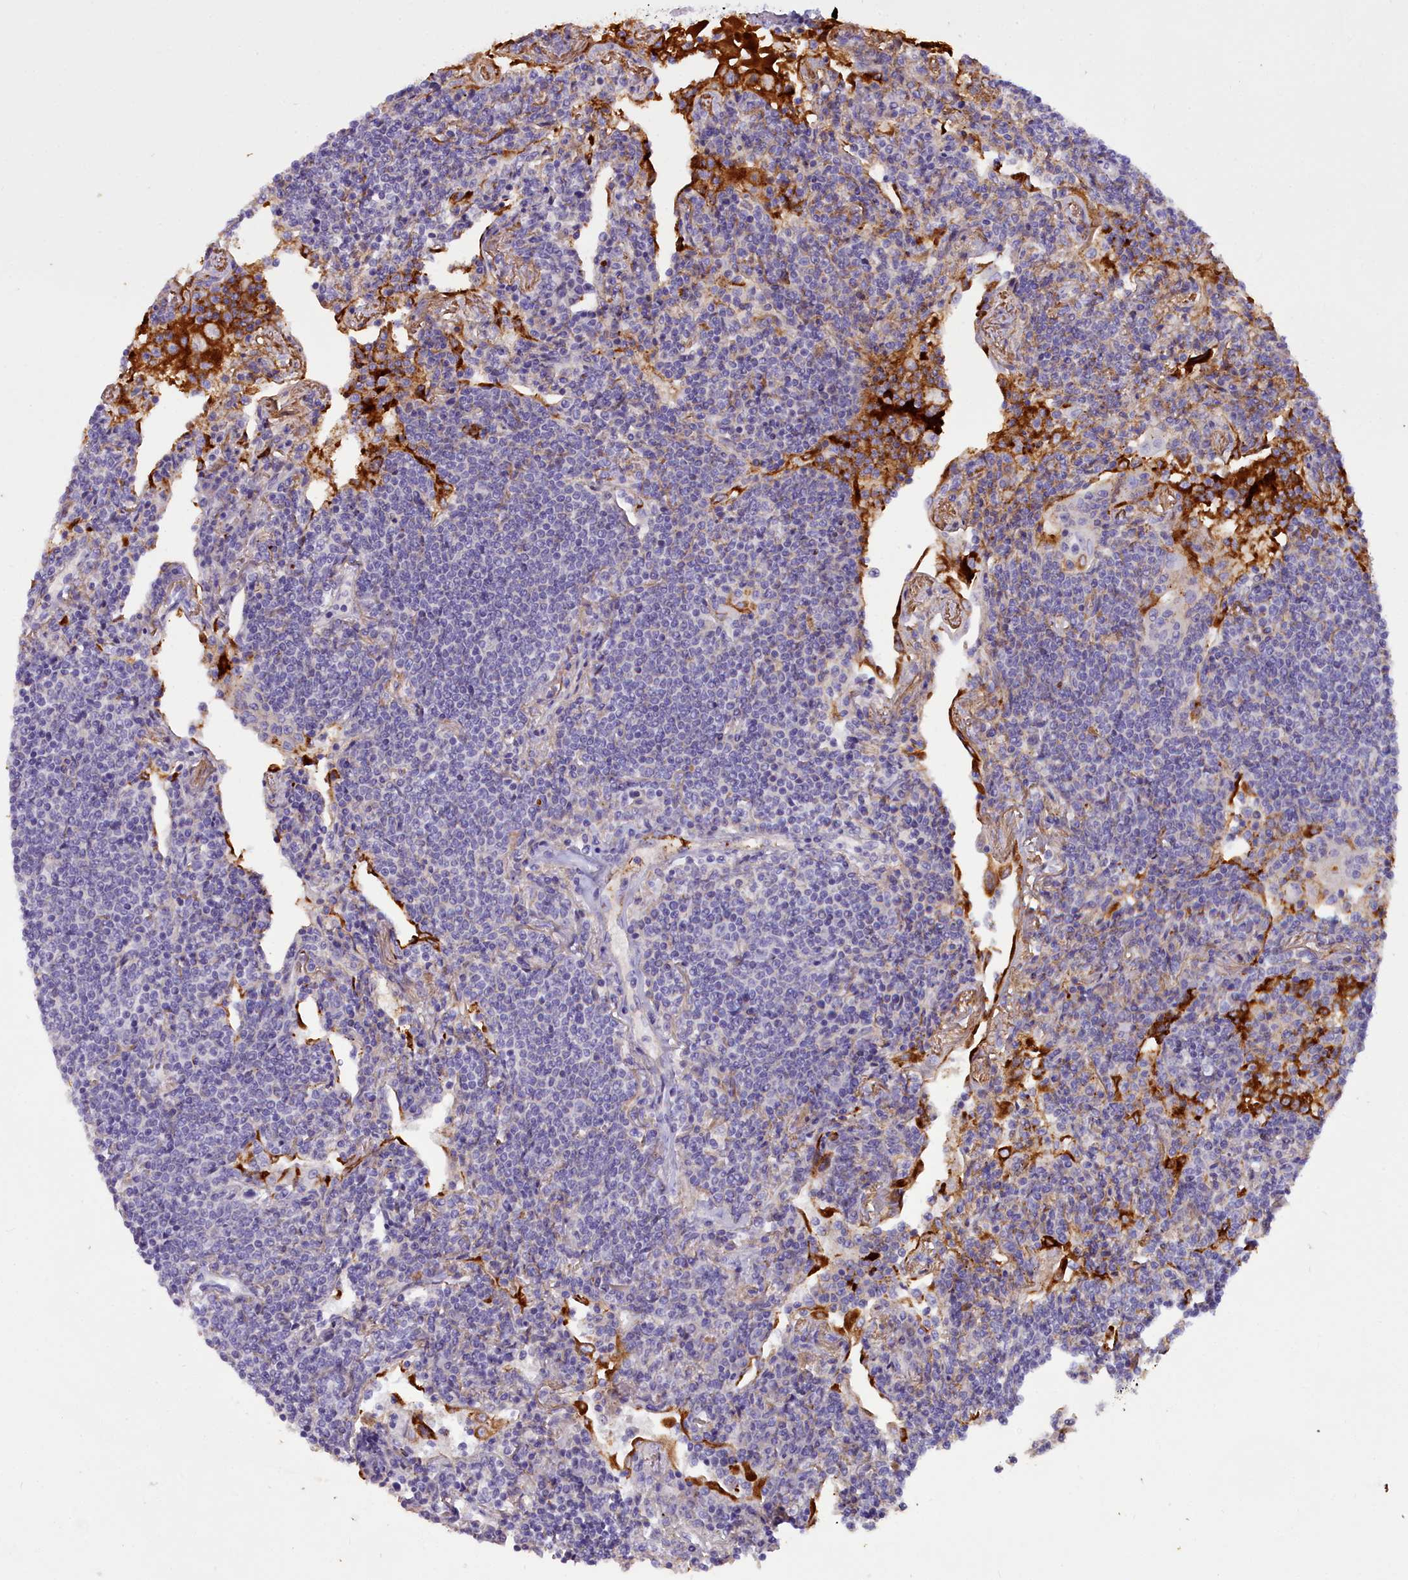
{"staining": {"intensity": "negative", "quantity": "none", "location": "none"}, "tissue": "lymphoma", "cell_type": "Tumor cells", "image_type": "cancer", "snomed": [{"axis": "morphology", "description": "Malignant lymphoma, non-Hodgkin's type, Low grade"}, {"axis": "topography", "description": "Lung"}], "caption": "Tumor cells are negative for protein expression in human lymphoma.", "gene": "OSTN", "patient": {"sex": "female", "age": 71}}